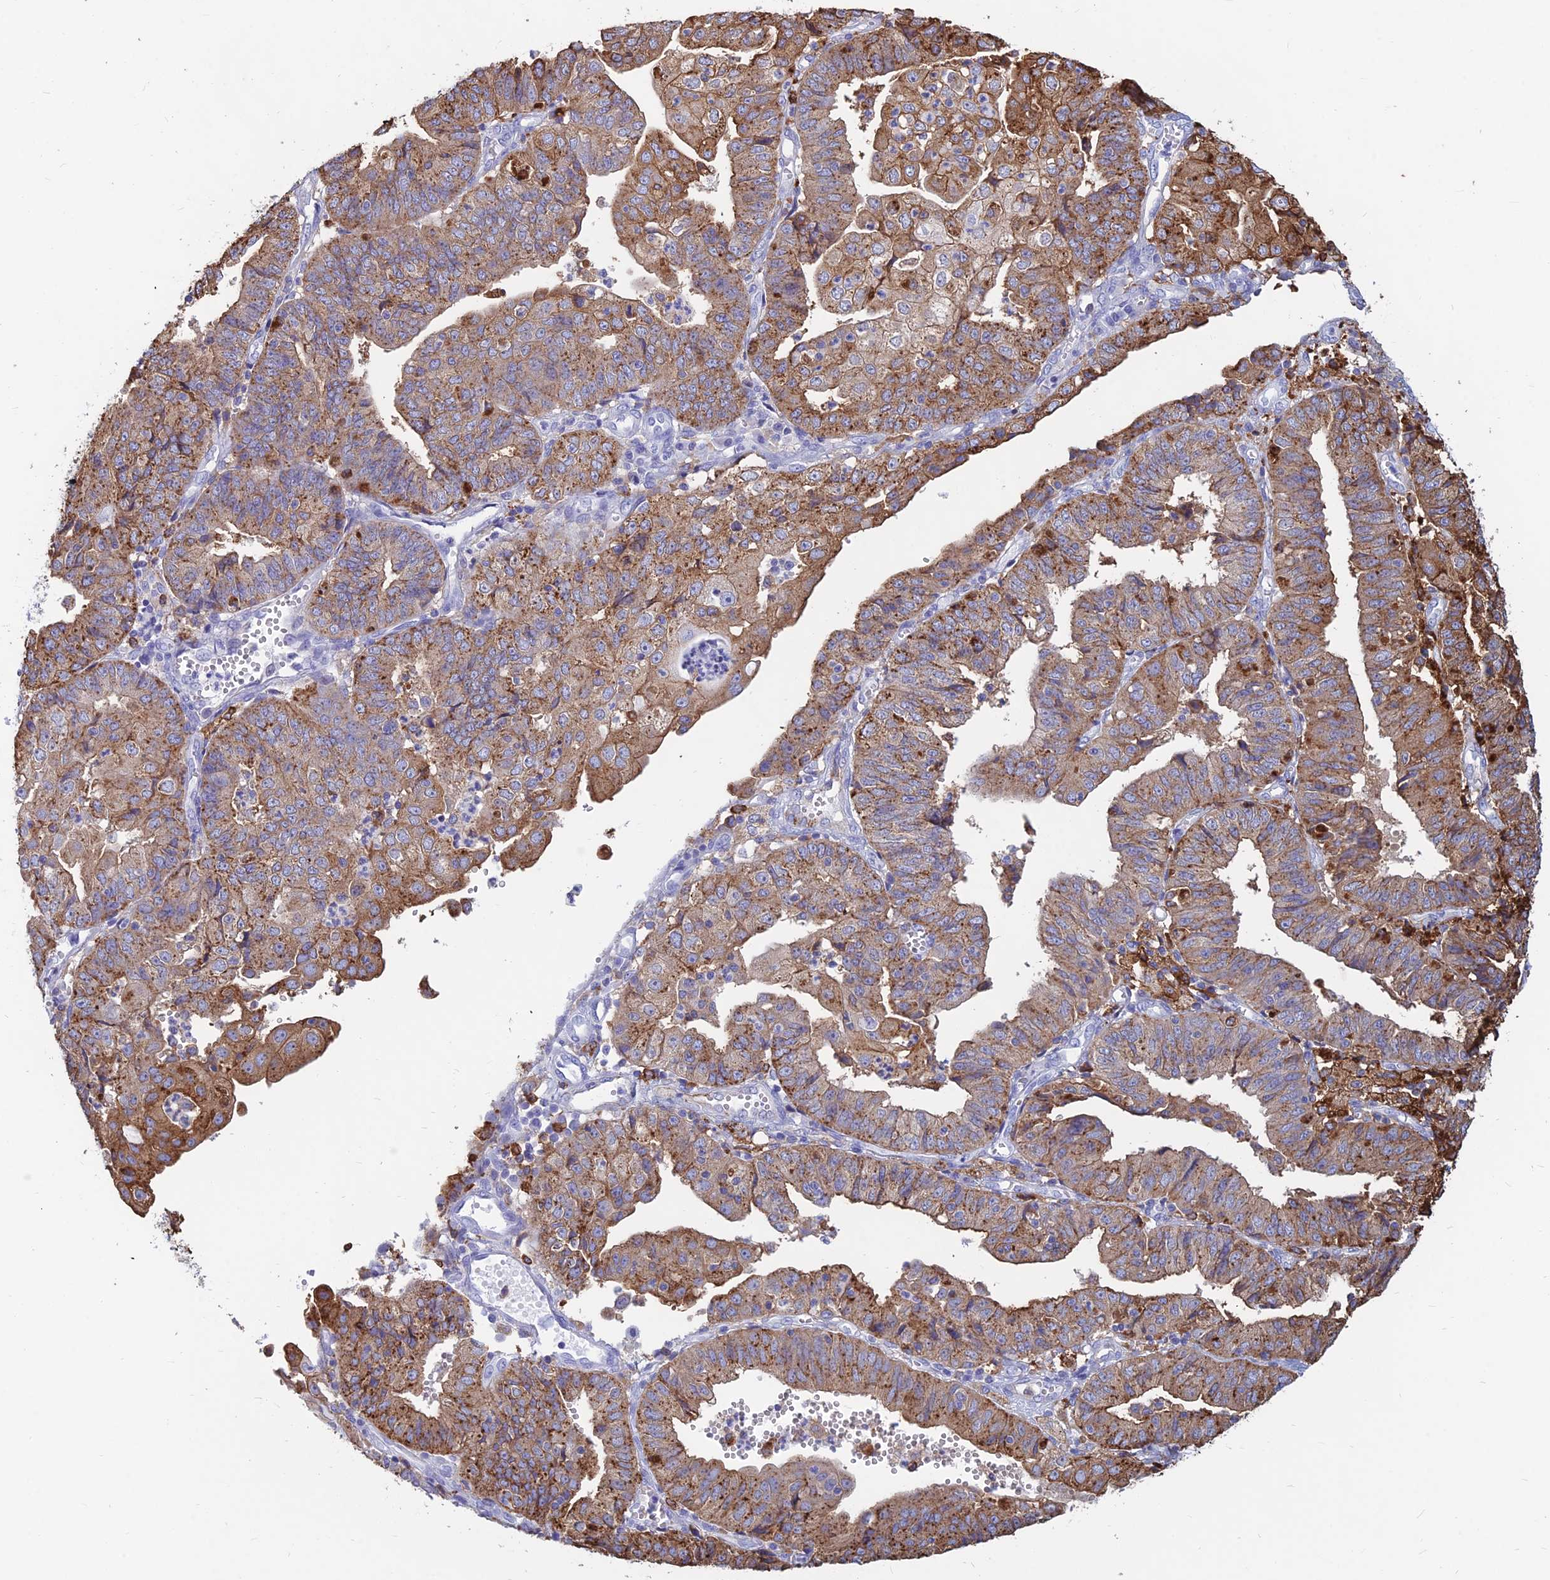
{"staining": {"intensity": "moderate", "quantity": "25%-75%", "location": "cytoplasmic/membranous"}, "tissue": "endometrial cancer", "cell_type": "Tumor cells", "image_type": "cancer", "snomed": [{"axis": "morphology", "description": "Adenocarcinoma, NOS"}, {"axis": "topography", "description": "Endometrium"}], "caption": "Tumor cells demonstrate moderate cytoplasmic/membranous expression in about 25%-75% of cells in endometrial cancer. (brown staining indicates protein expression, while blue staining denotes nuclei).", "gene": "HLA-DRB1", "patient": {"sex": "female", "age": 56}}